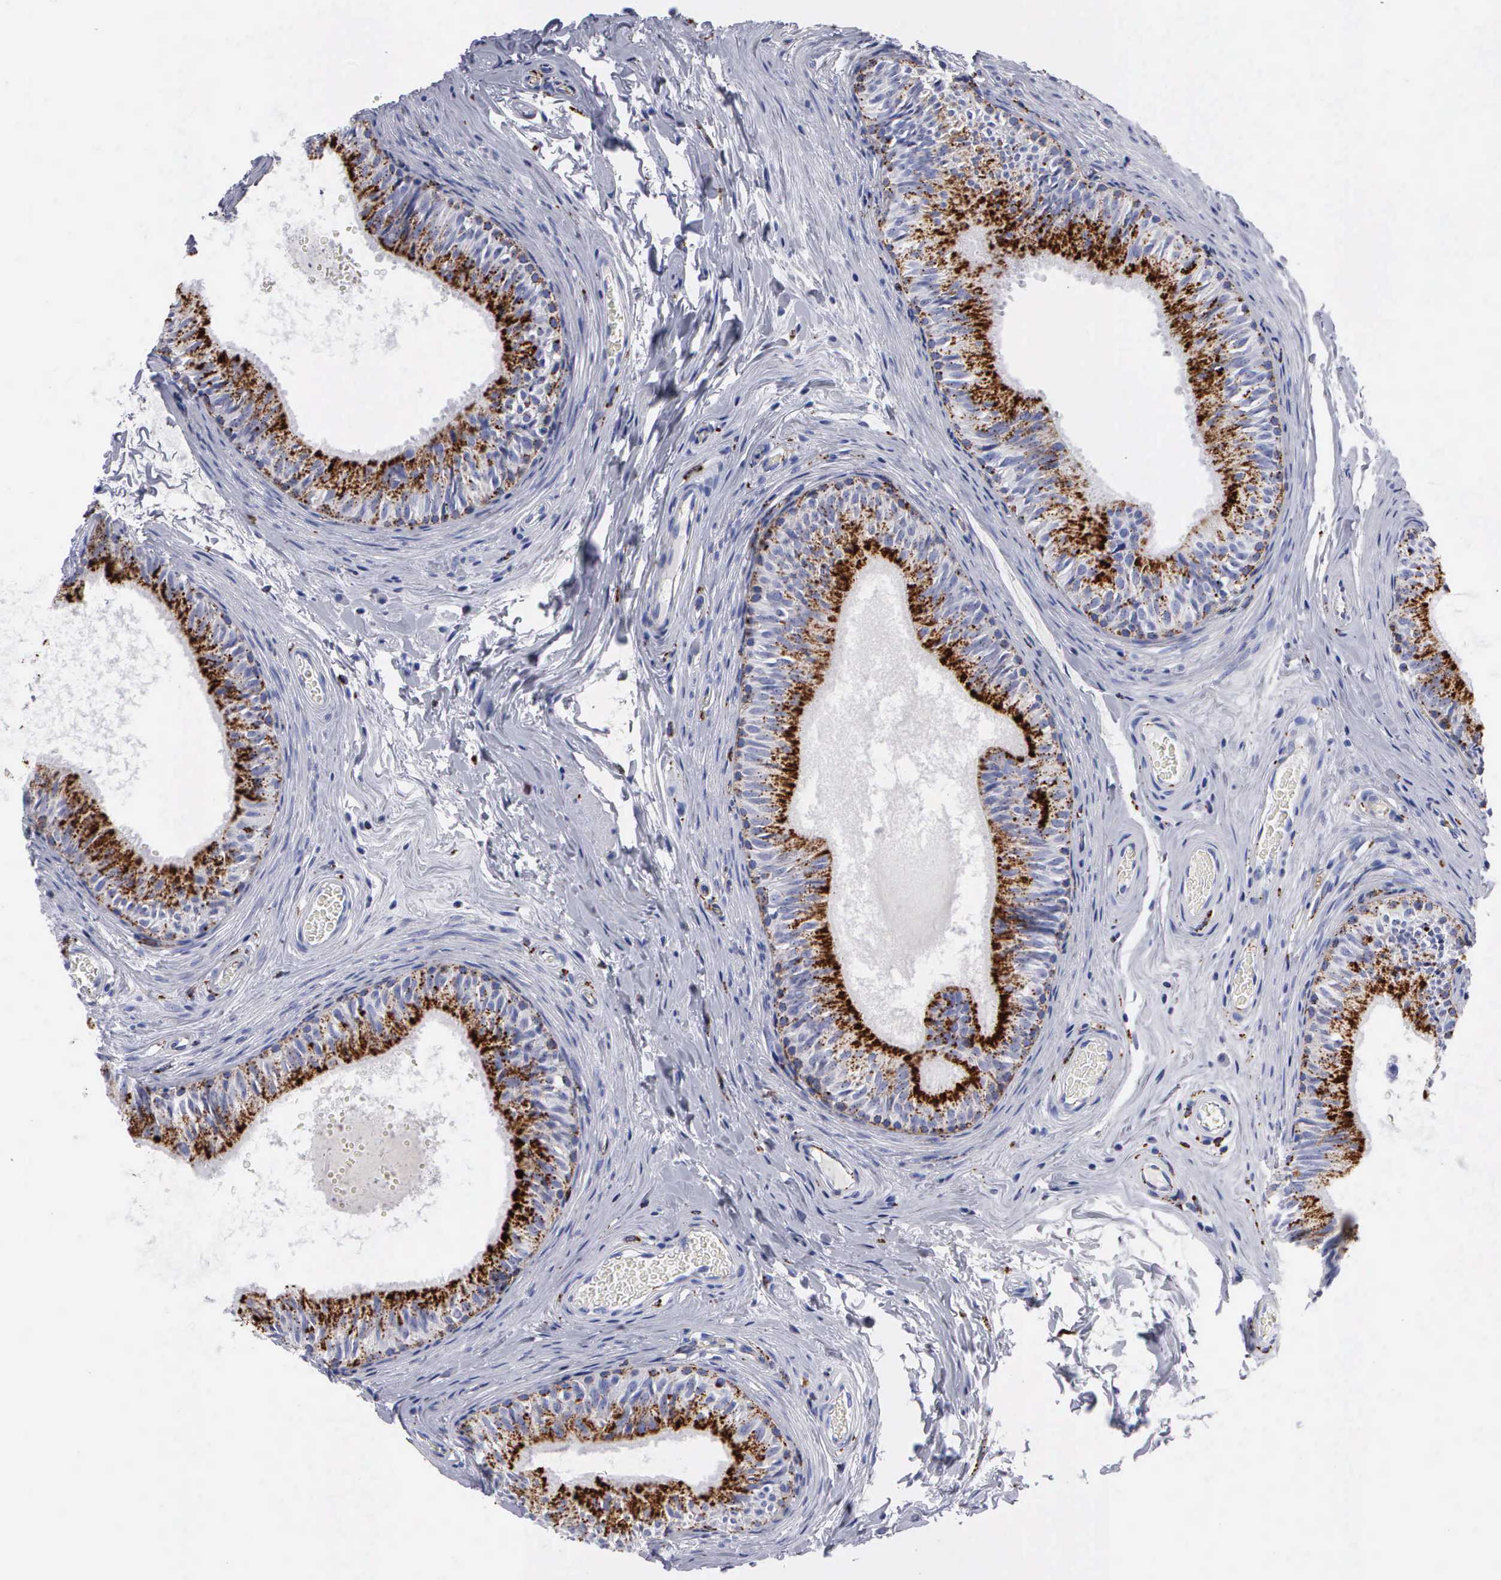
{"staining": {"intensity": "moderate", "quantity": ">75%", "location": "cytoplasmic/membranous"}, "tissue": "epididymis", "cell_type": "Glandular cells", "image_type": "normal", "snomed": [{"axis": "morphology", "description": "Normal tissue, NOS"}, {"axis": "topography", "description": "Epididymis"}], "caption": "High-magnification brightfield microscopy of unremarkable epididymis stained with DAB (brown) and counterstained with hematoxylin (blue). glandular cells exhibit moderate cytoplasmic/membranous expression is identified in about>75% of cells. (DAB (3,3'-diaminobenzidine) IHC with brightfield microscopy, high magnification).", "gene": "CTSH", "patient": {"sex": "male", "age": 23}}